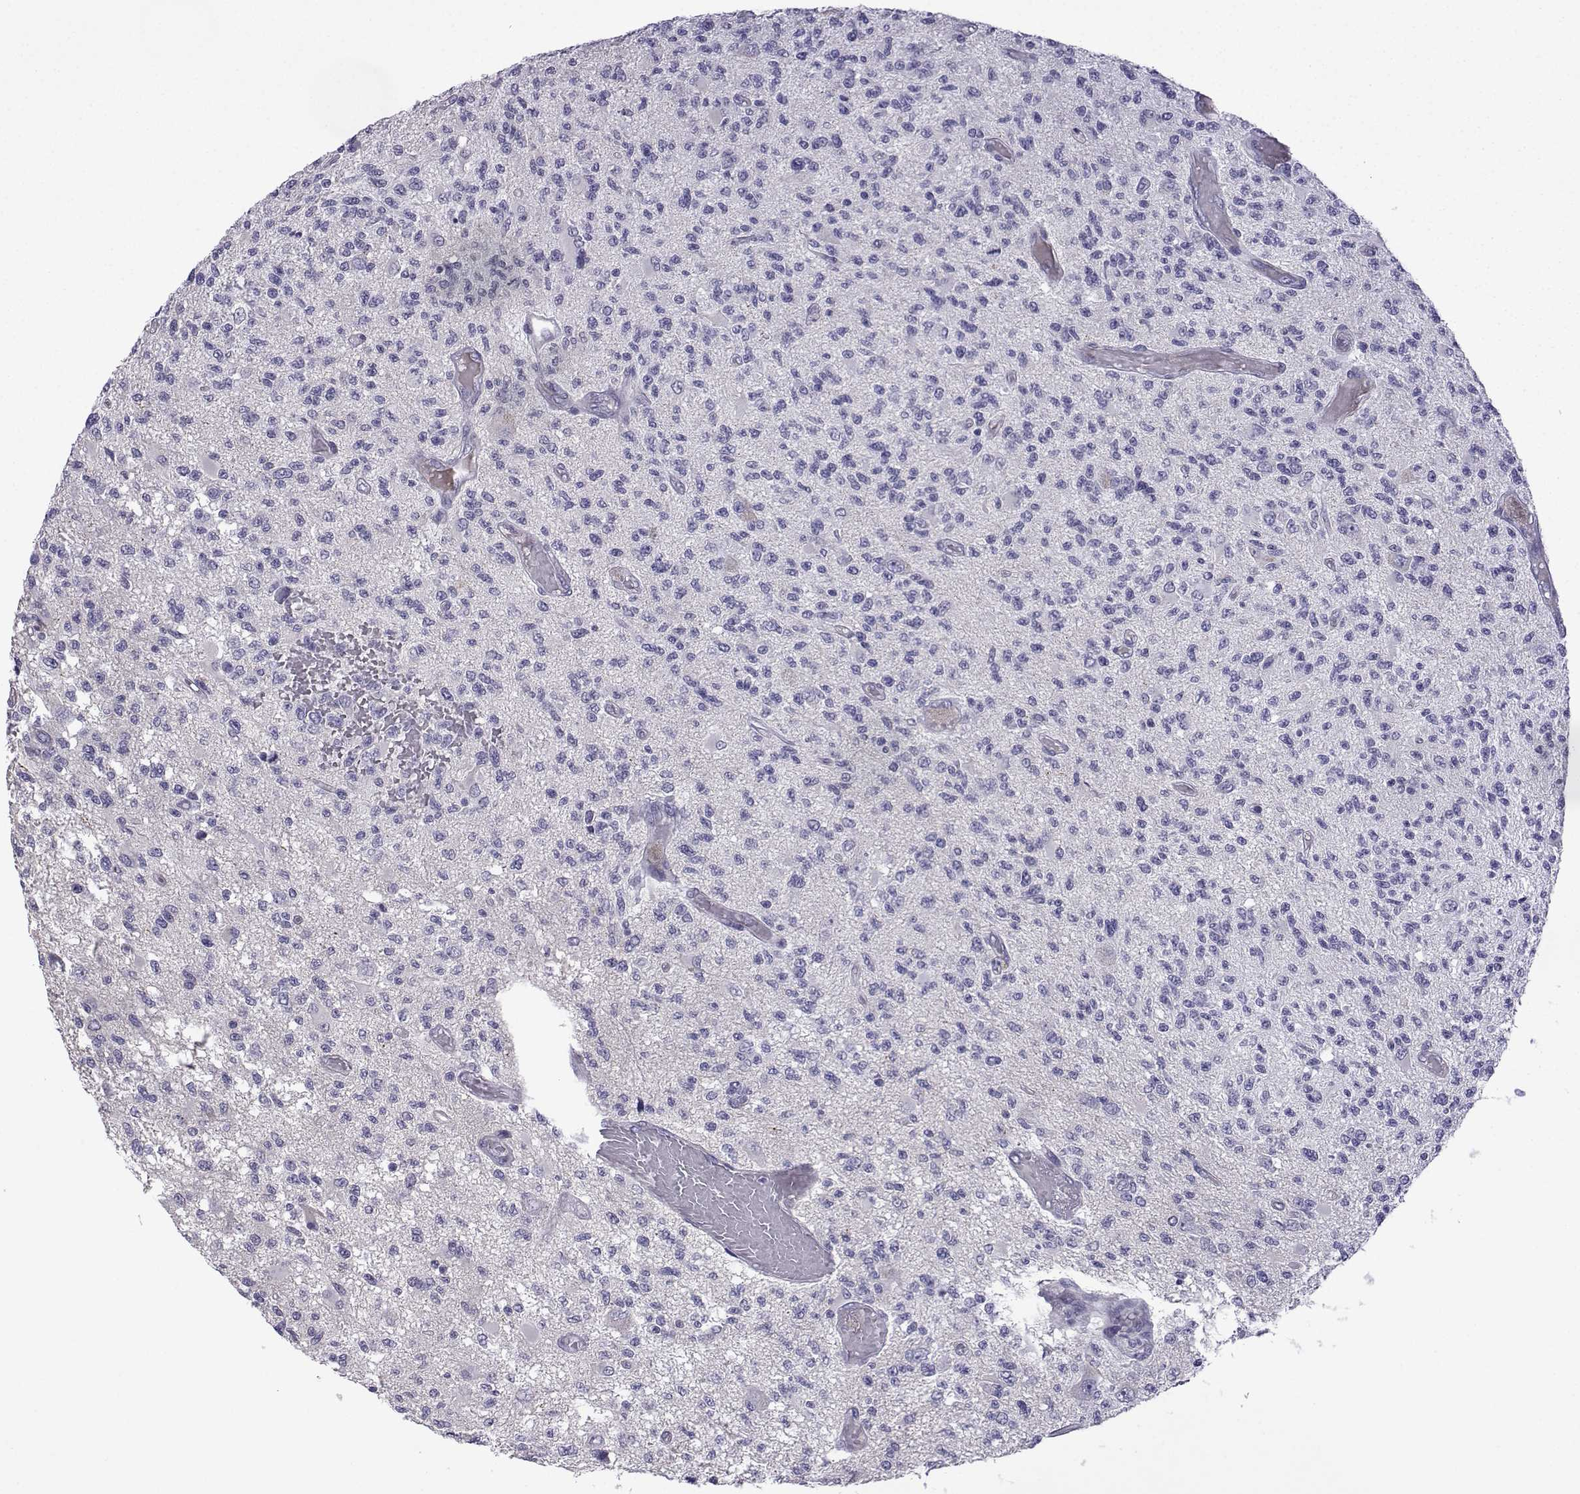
{"staining": {"intensity": "negative", "quantity": "none", "location": "none"}, "tissue": "glioma", "cell_type": "Tumor cells", "image_type": "cancer", "snomed": [{"axis": "morphology", "description": "Glioma, malignant, High grade"}, {"axis": "topography", "description": "Brain"}], "caption": "The image exhibits no significant positivity in tumor cells of glioma. (DAB immunohistochemistry (IHC) with hematoxylin counter stain).", "gene": "SPACA7", "patient": {"sex": "female", "age": 63}}